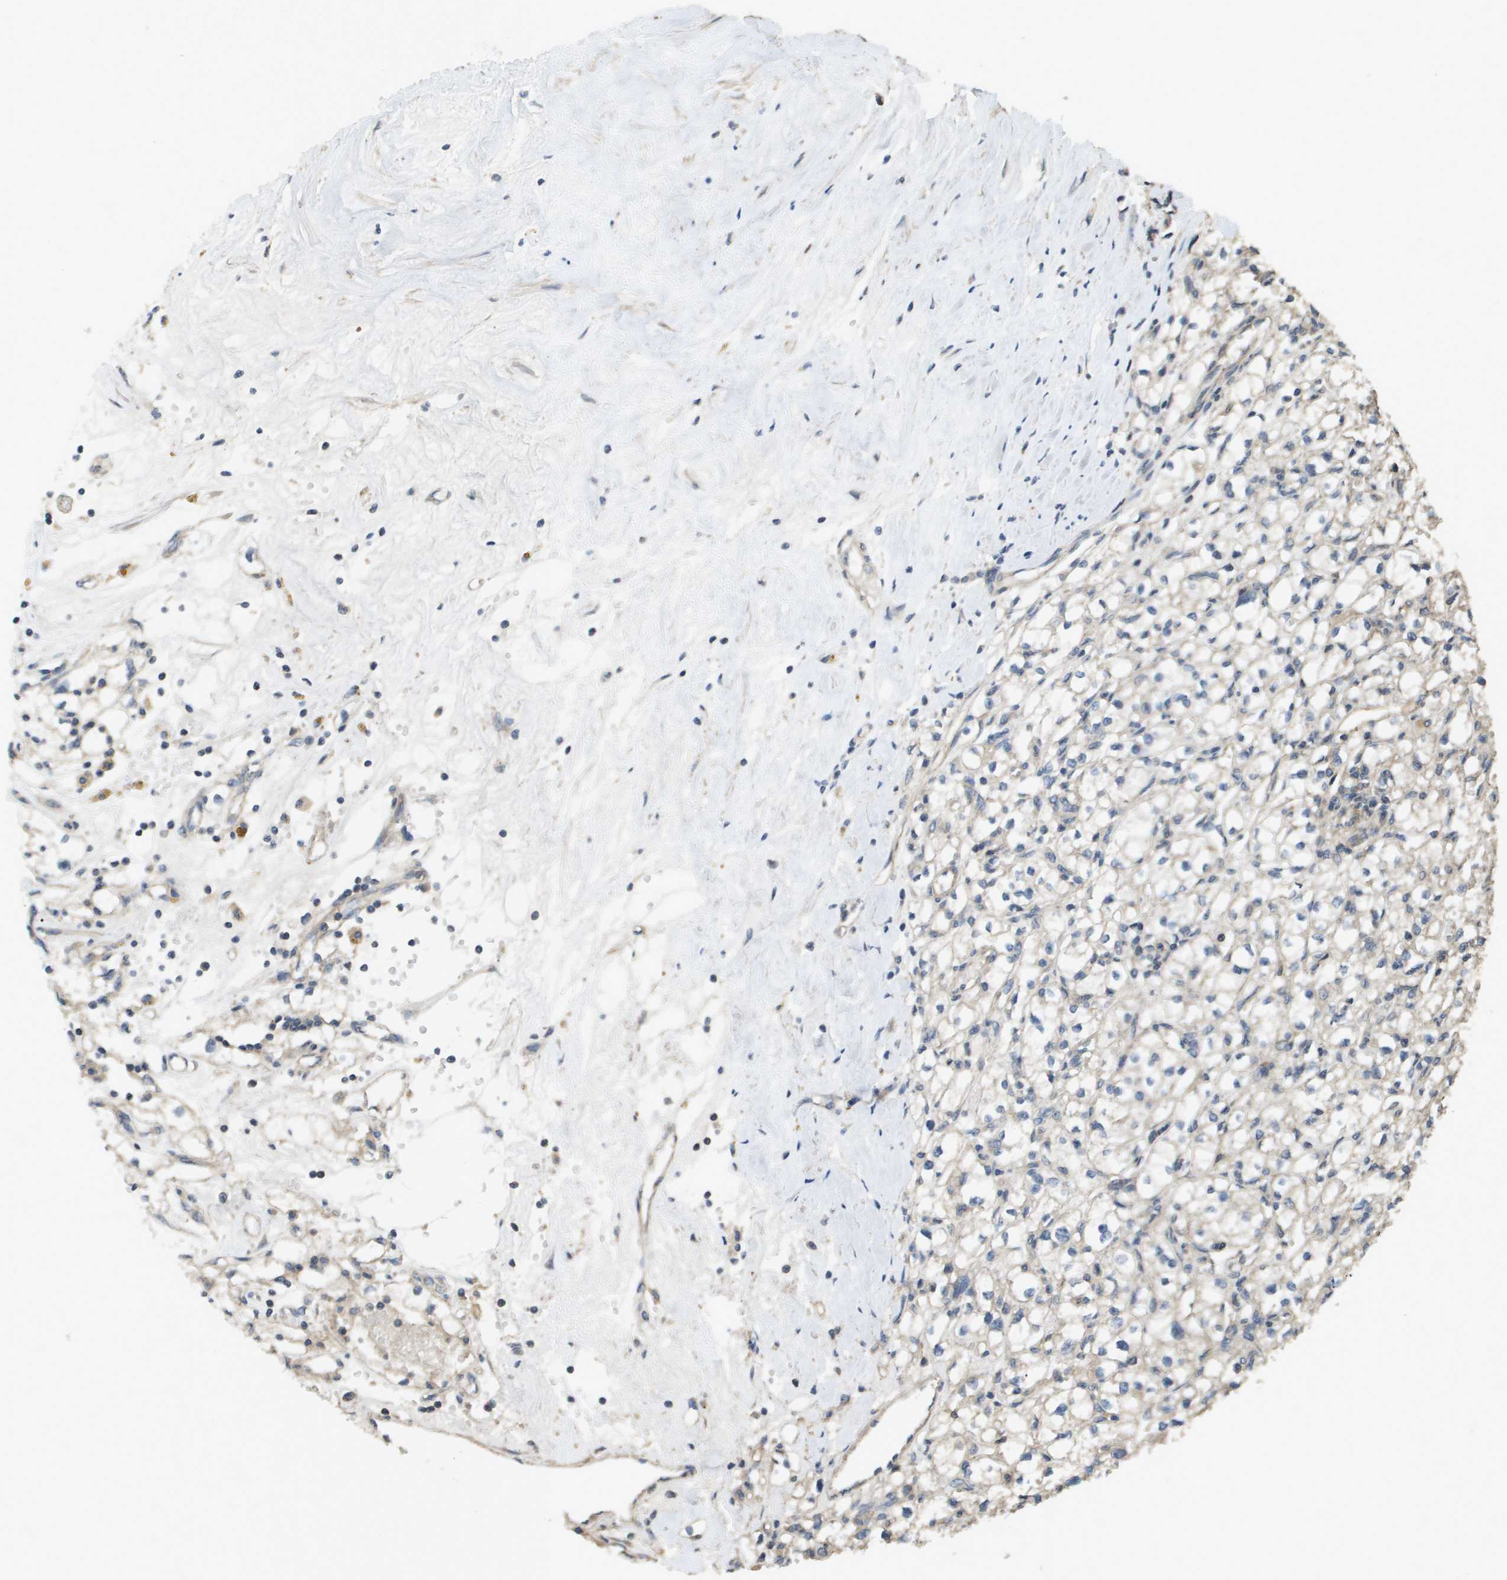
{"staining": {"intensity": "negative", "quantity": "none", "location": "none"}, "tissue": "renal cancer", "cell_type": "Tumor cells", "image_type": "cancer", "snomed": [{"axis": "morphology", "description": "Adenocarcinoma, NOS"}, {"axis": "topography", "description": "Kidney"}], "caption": "Immunohistochemical staining of renal cancer demonstrates no significant expression in tumor cells.", "gene": "KRT23", "patient": {"sex": "male", "age": 56}}